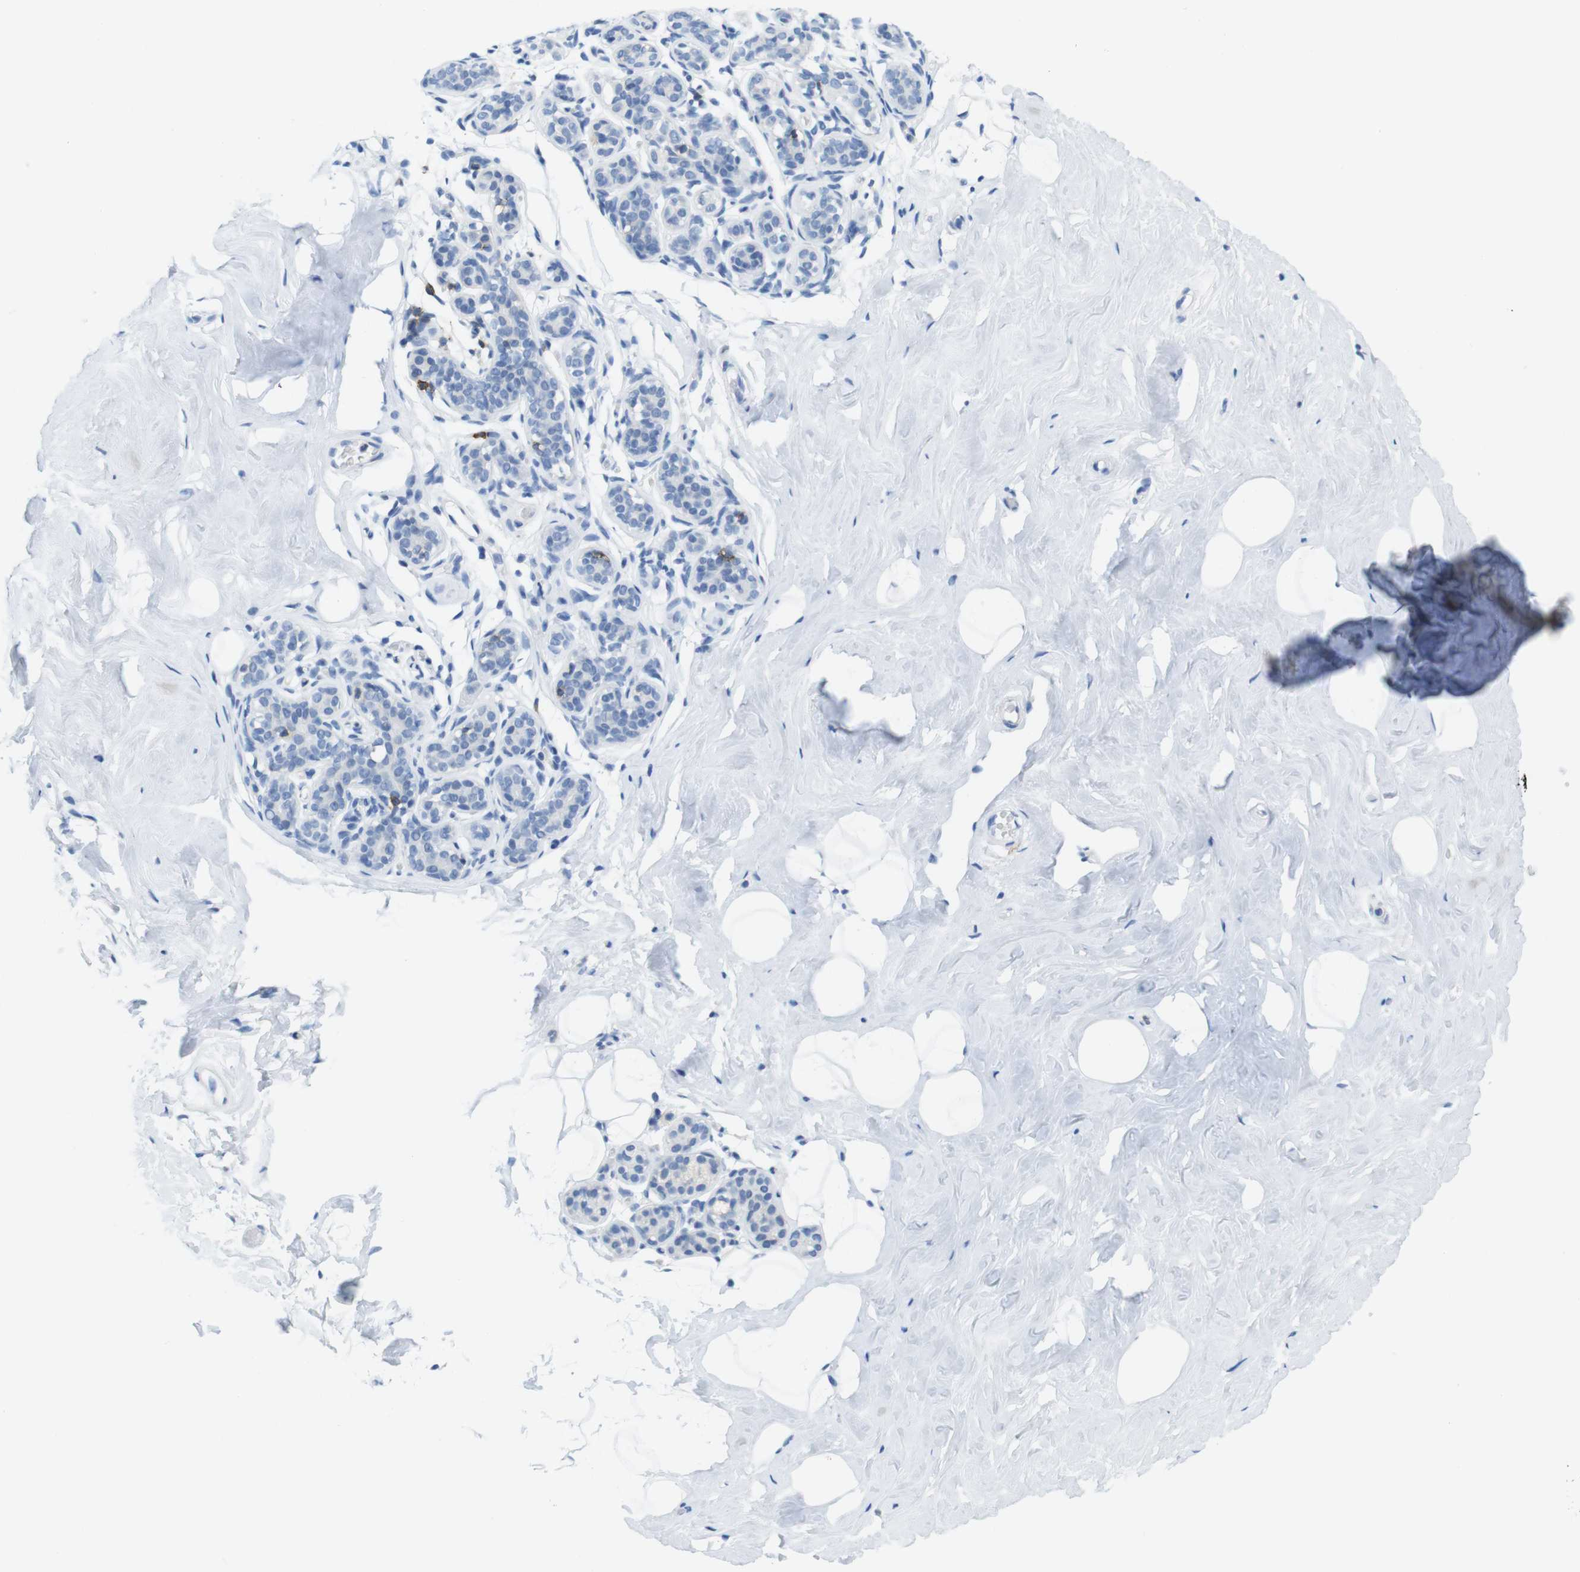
{"staining": {"intensity": "negative", "quantity": "none", "location": "none"}, "tissue": "breast", "cell_type": "Adipocytes", "image_type": "normal", "snomed": [{"axis": "morphology", "description": "Normal tissue, NOS"}, {"axis": "topography", "description": "Breast"}], "caption": "Human breast stained for a protein using immunohistochemistry (IHC) displays no positivity in adipocytes.", "gene": "CD5", "patient": {"sex": "female", "age": 75}}